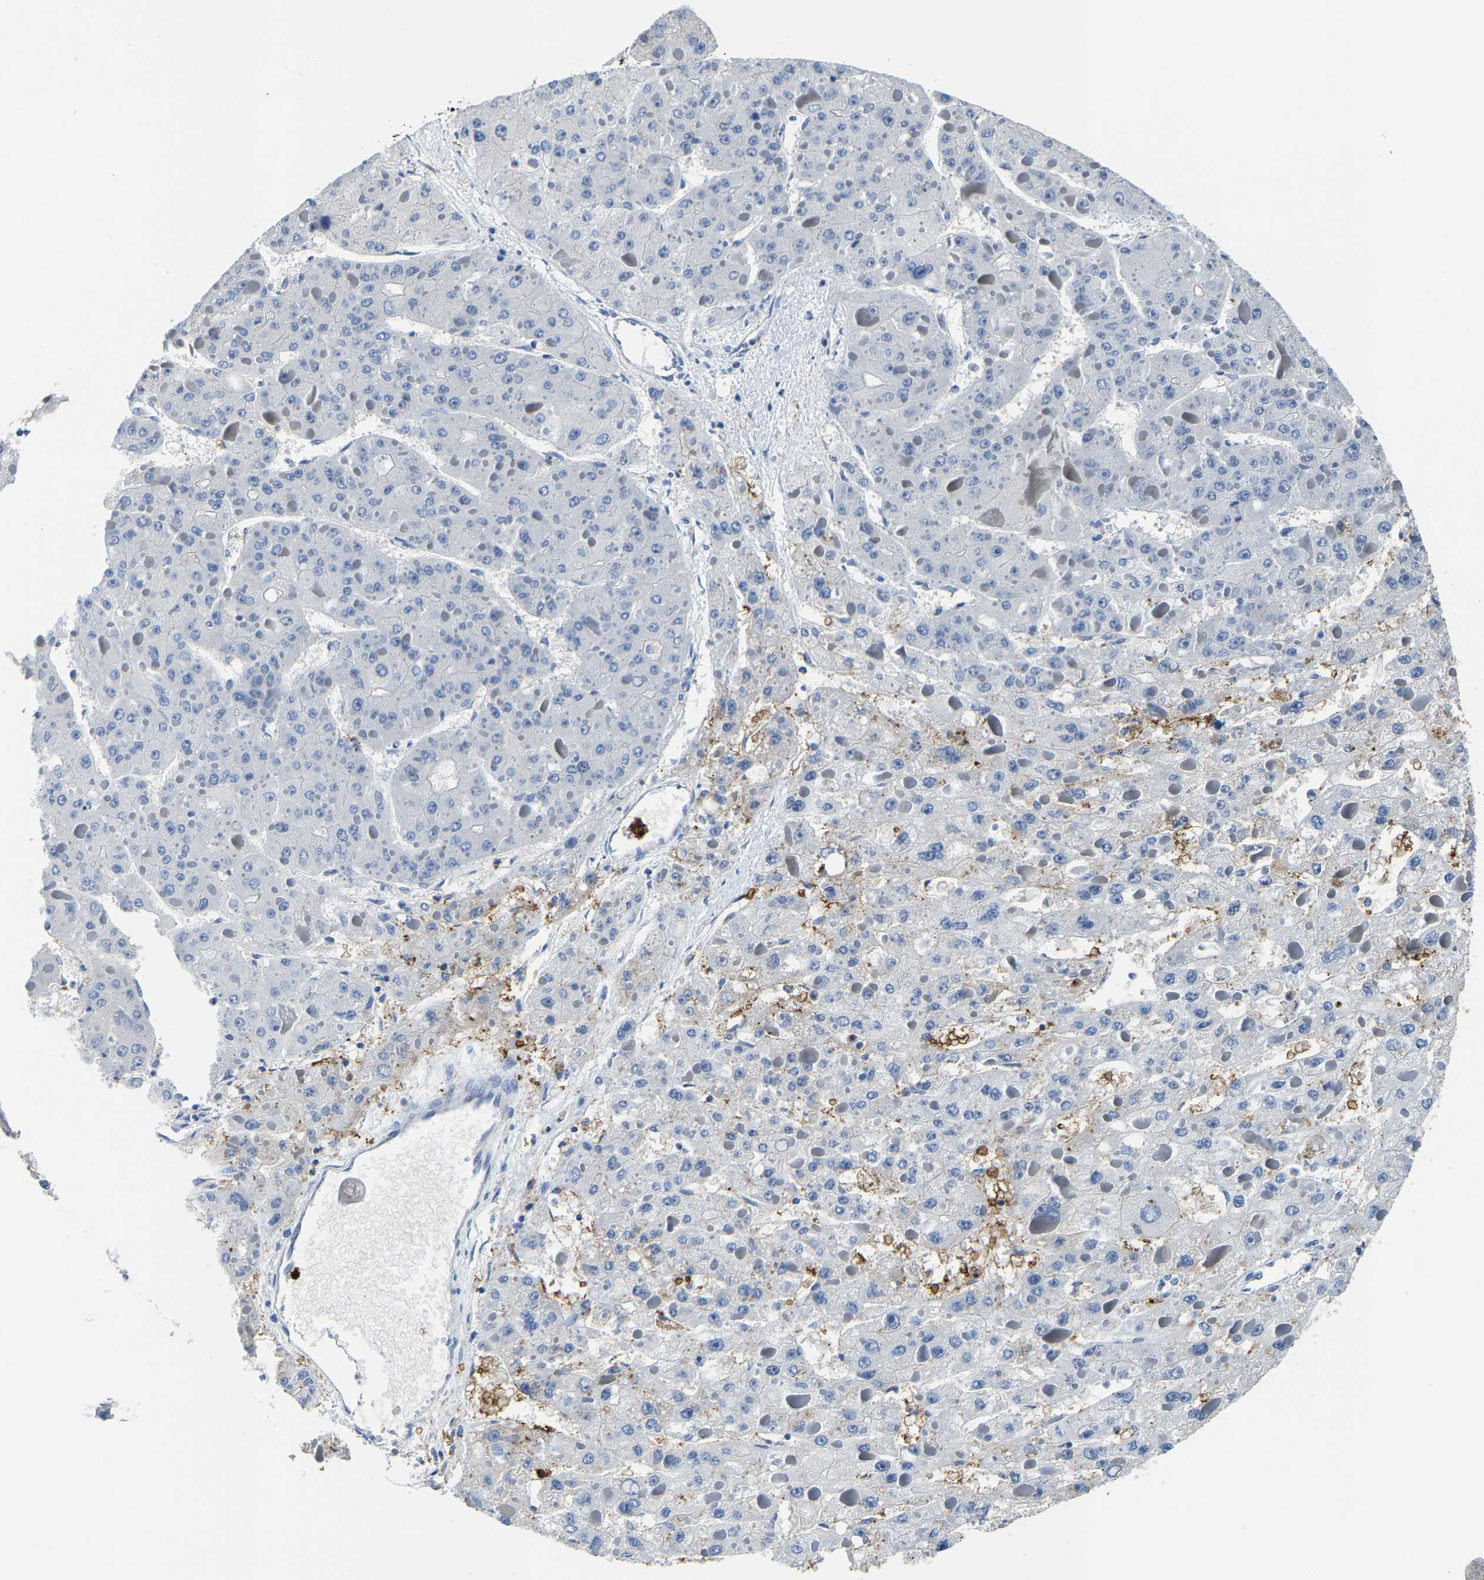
{"staining": {"intensity": "negative", "quantity": "none", "location": "none"}, "tissue": "liver cancer", "cell_type": "Tumor cells", "image_type": "cancer", "snomed": [{"axis": "morphology", "description": "Carcinoma, Hepatocellular, NOS"}, {"axis": "topography", "description": "Liver"}], "caption": "There is no significant expression in tumor cells of liver hepatocellular carcinoma.", "gene": "TRAF6", "patient": {"sex": "female", "age": 73}}